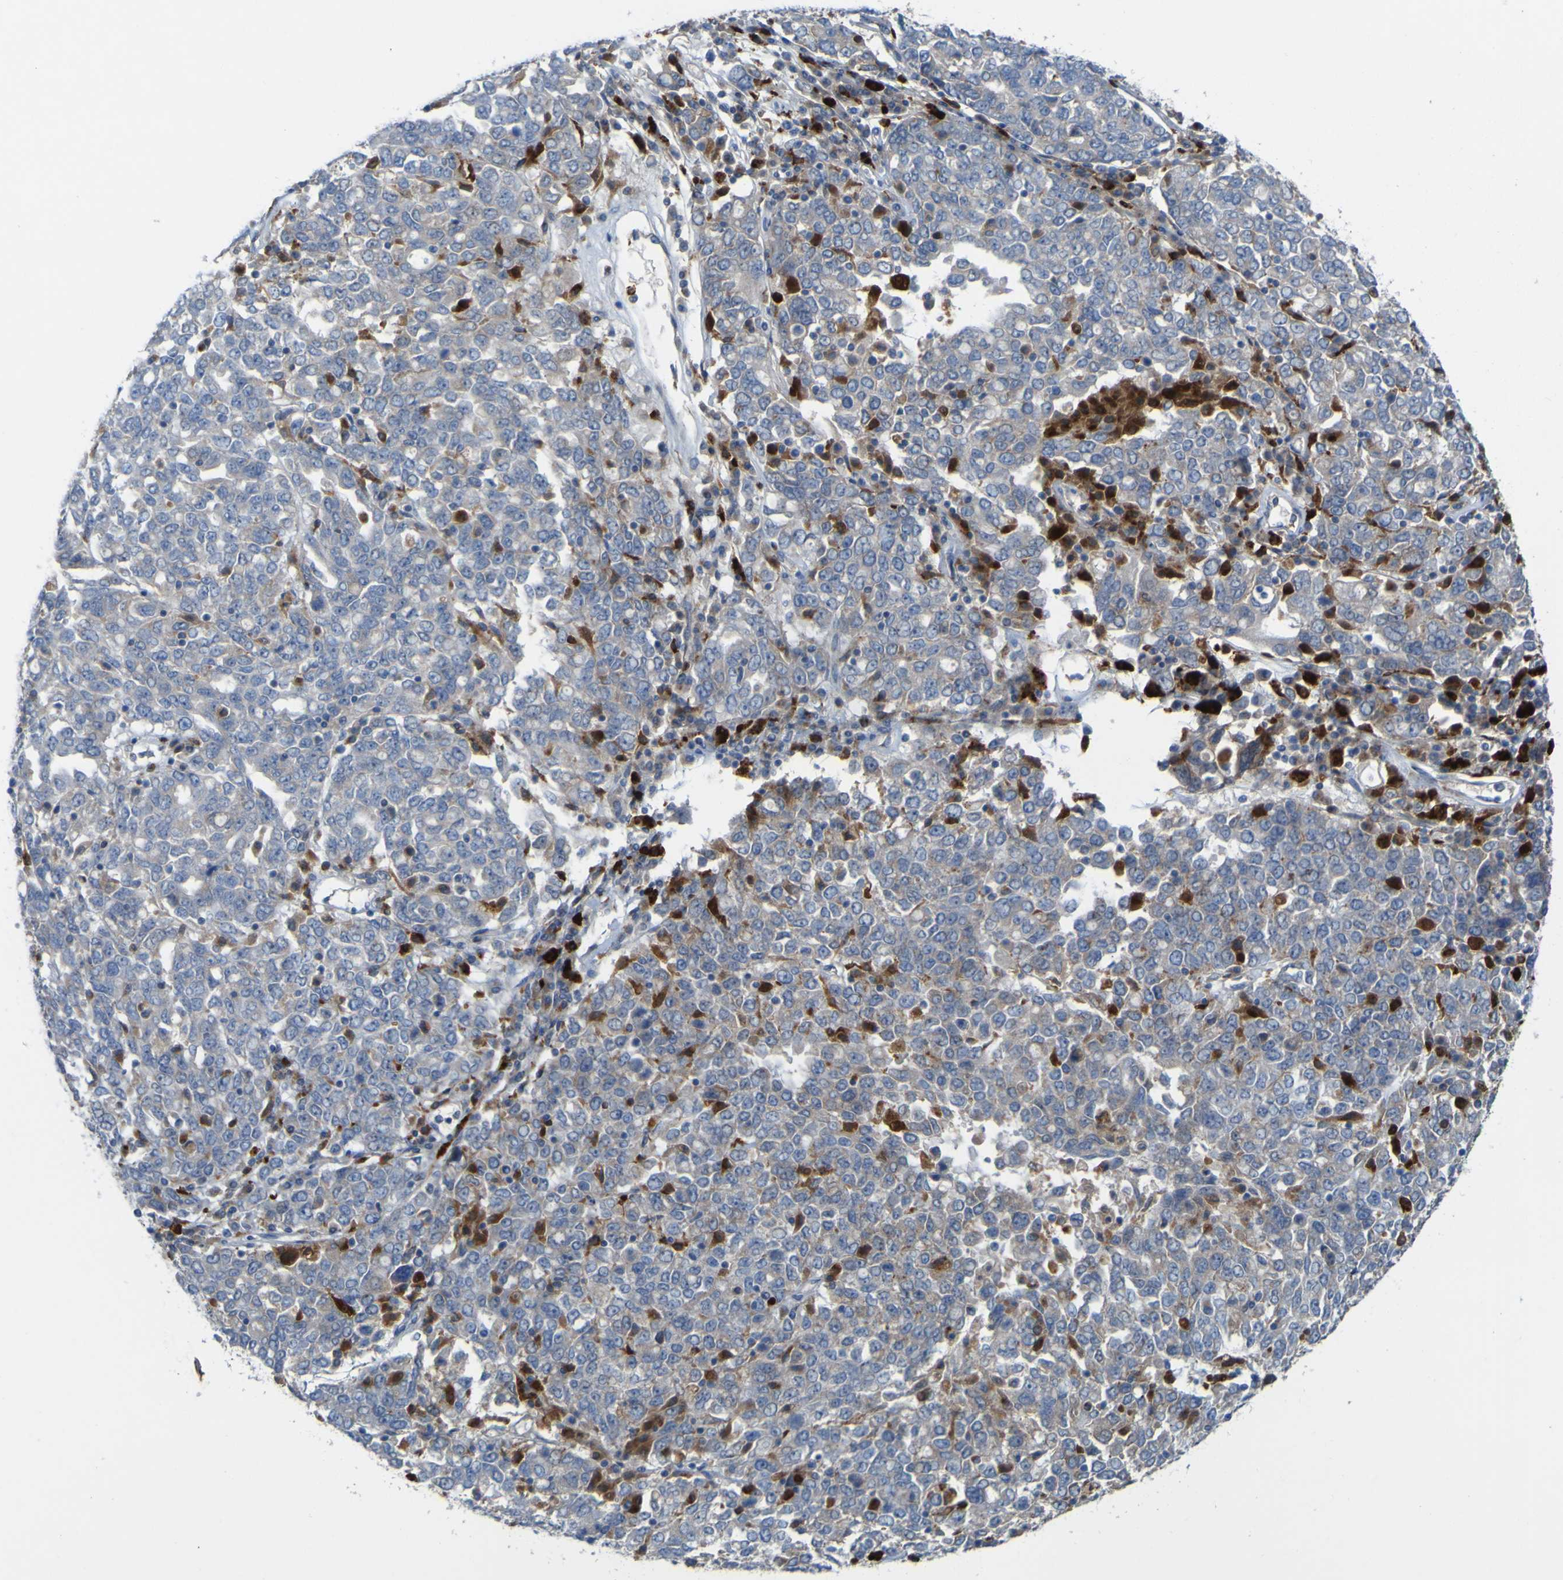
{"staining": {"intensity": "negative", "quantity": "none", "location": "none"}, "tissue": "ovarian cancer", "cell_type": "Tumor cells", "image_type": "cancer", "snomed": [{"axis": "morphology", "description": "Carcinoma, endometroid"}, {"axis": "topography", "description": "Ovary"}], "caption": "A high-resolution histopathology image shows immunohistochemistry staining of ovarian cancer, which displays no significant expression in tumor cells.", "gene": "PLD3", "patient": {"sex": "female", "age": 62}}